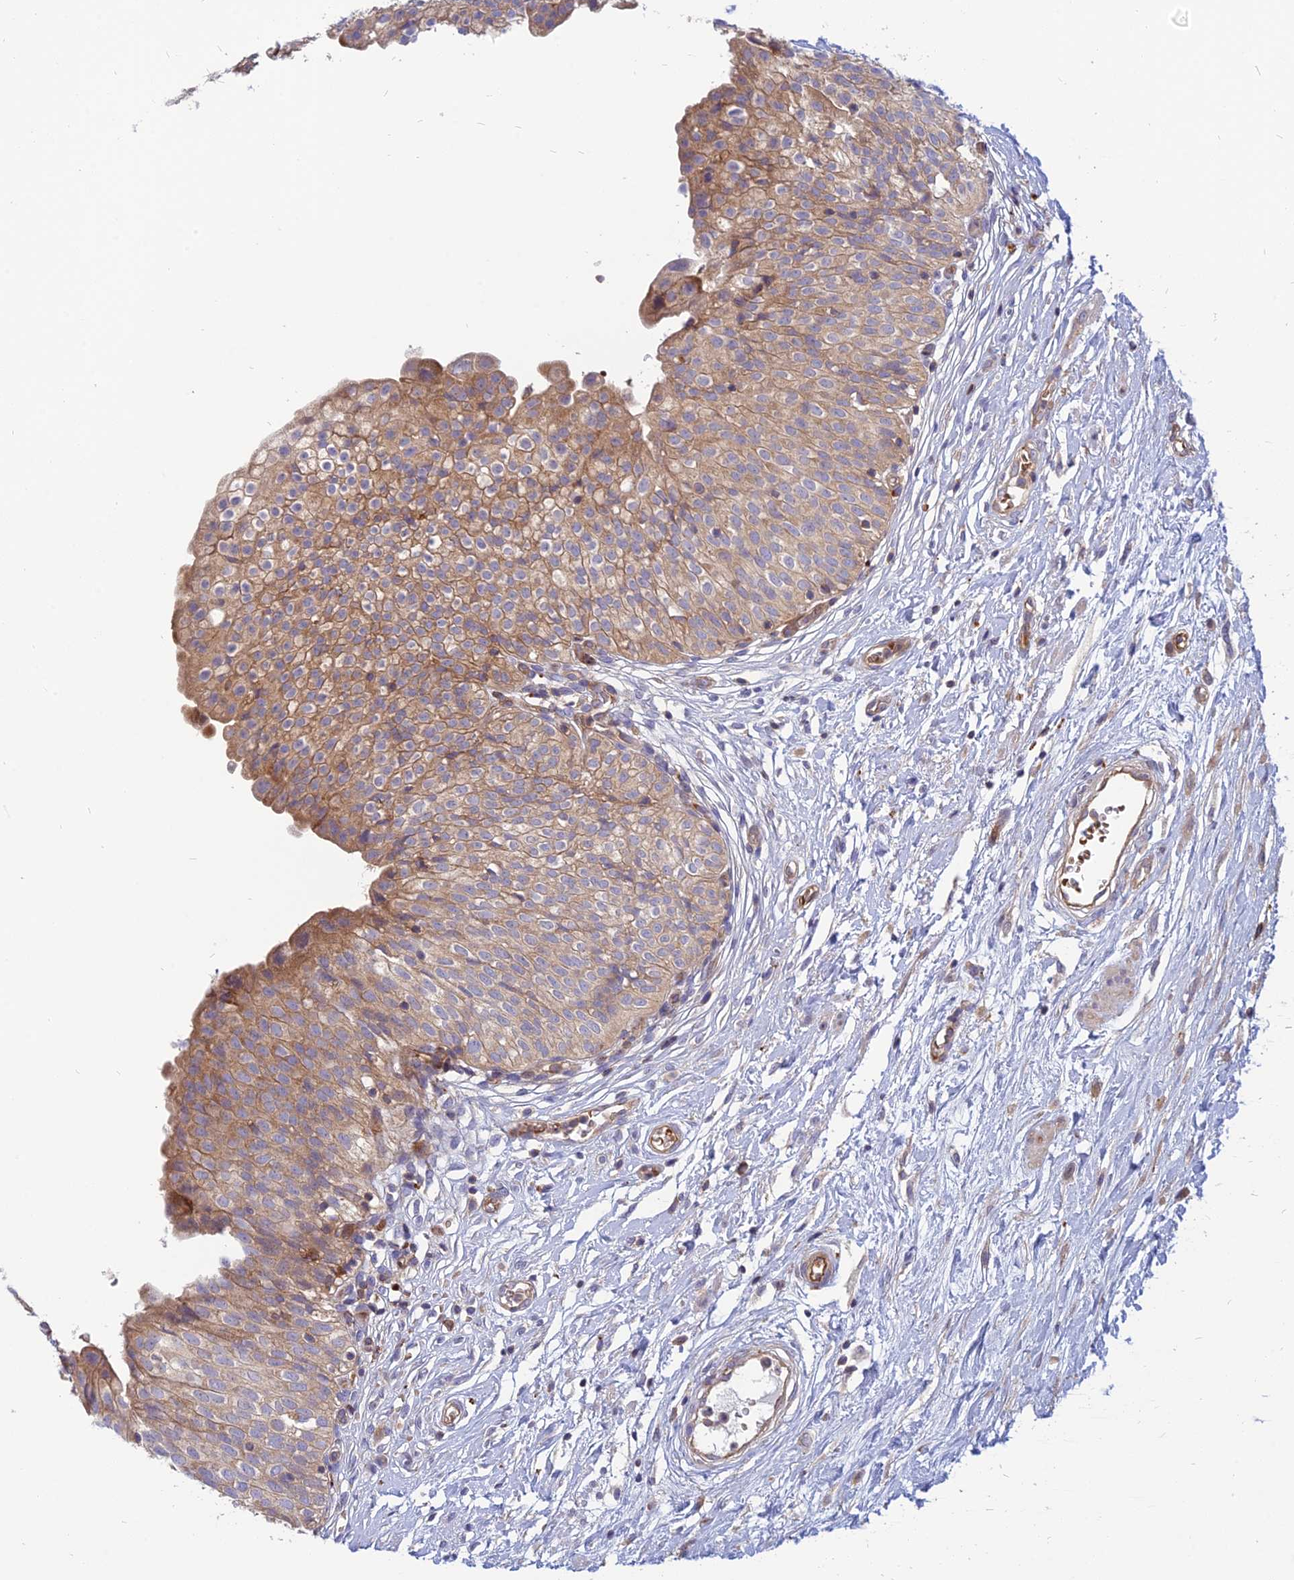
{"staining": {"intensity": "moderate", "quantity": ">75%", "location": "cytoplasmic/membranous"}, "tissue": "urinary bladder", "cell_type": "Urothelial cells", "image_type": "normal", "snomed": [{"axis": "morphology", "description": "Normal tissue, NOS"}, {"axis": "topography", "description": "Urinary bladder"}], "caption": "Immunohistochemical staining of benign urinary bladder exhibits >75% levels of moderate cytoplasmic/membranous protein expression in approximately >75% of urothelial cells. (Stains: DAB (3,3'-diaminobenzidine) in brown, nuclei in blue, Microscopy: brightfield microscopy at high magnification).", "gene": "PHKA2", "patient": {"sex": "male", "age": 55}}